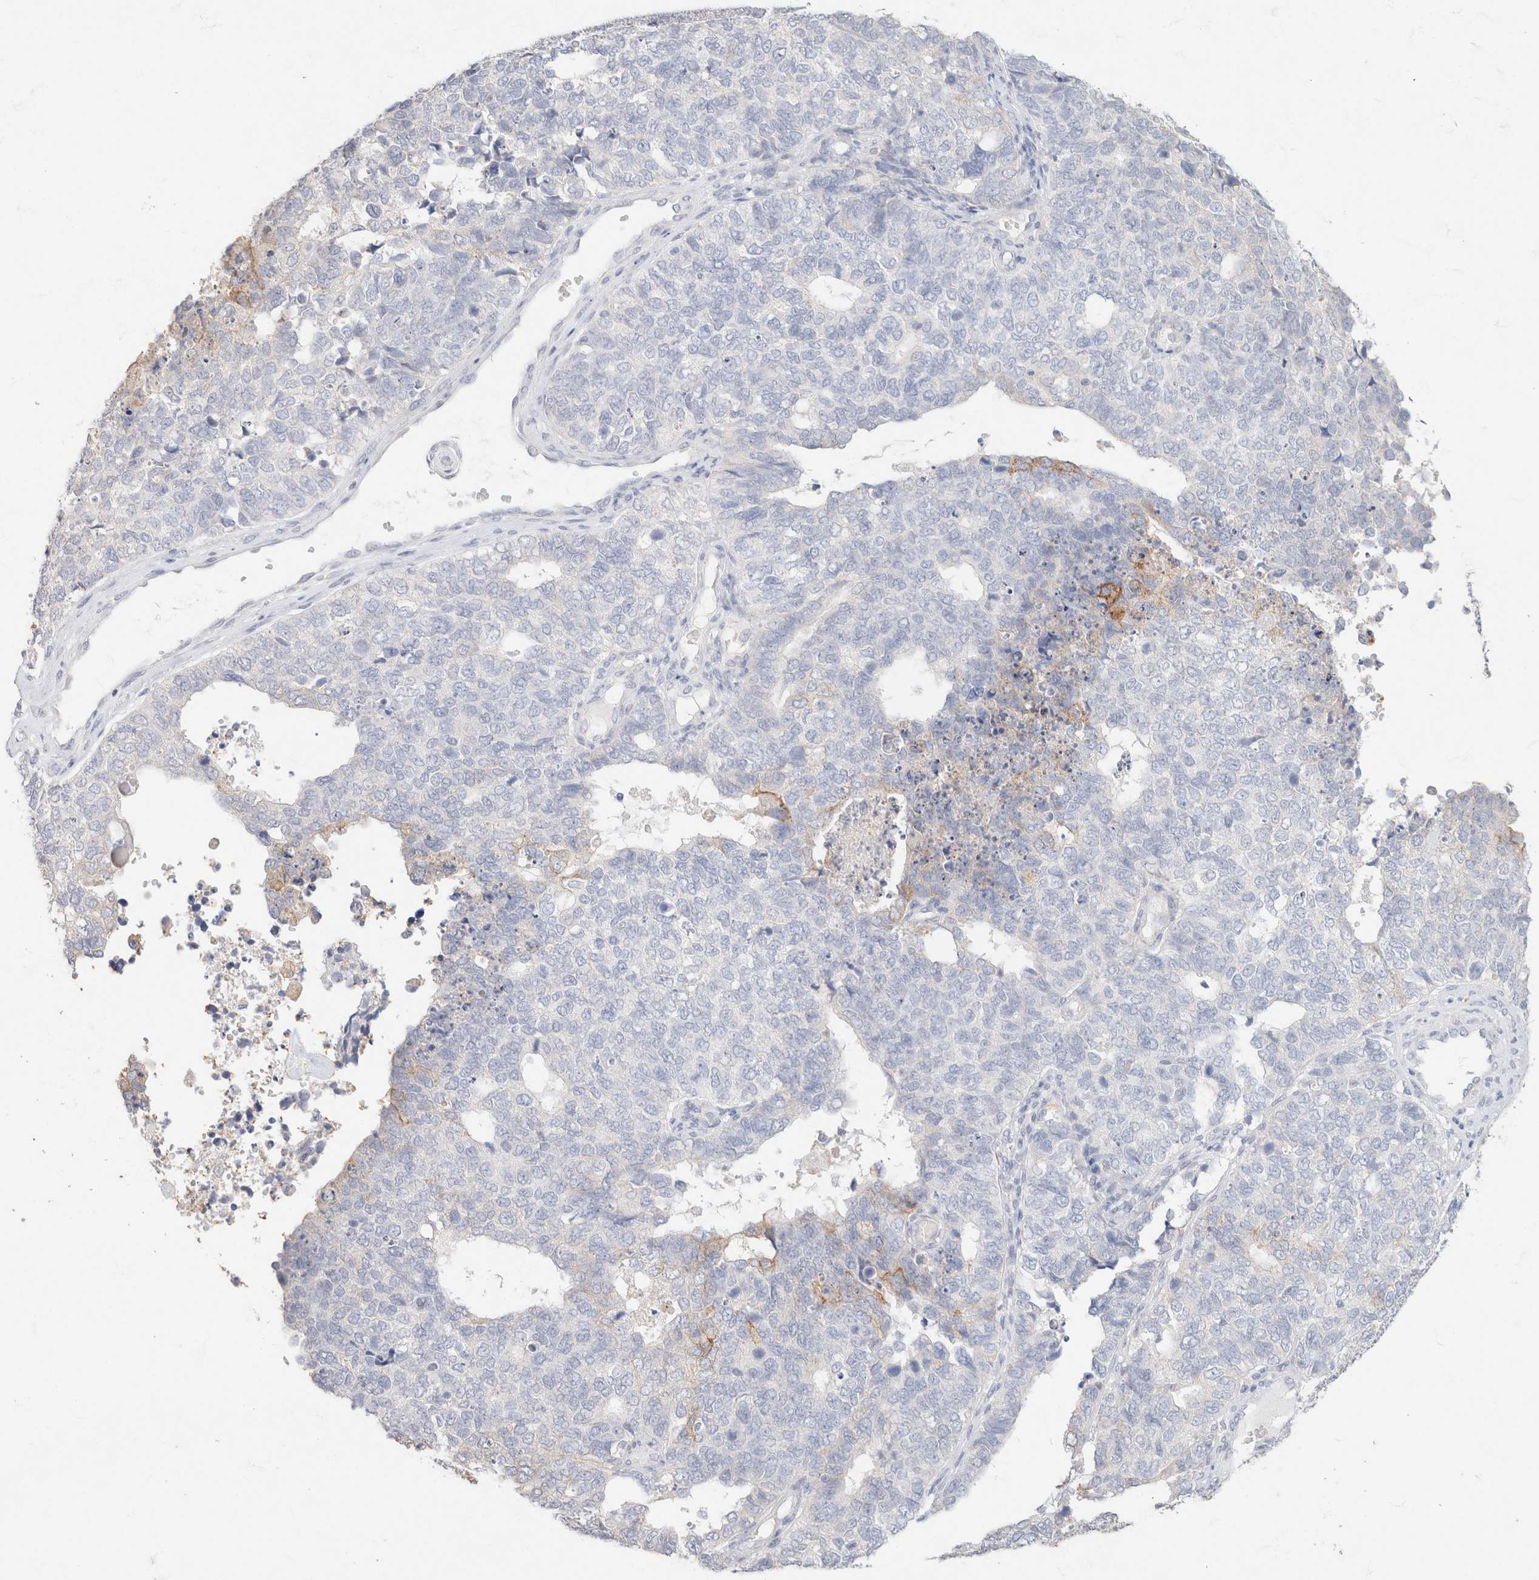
{"staining": {"intensity": "weak", "quantity": "<25%", "location": "cytoplasmic/membranous"}, "tissue": "cervical cancer", "cell_type": "Tumor cells", "image_type": "cancer", "snomed": [{"axis": "morphology", "description": "Squamous cell carcinoma, NOS"}, {"axis": "topography", "description": "Cervix"}], "caption": "The histopathology image demonstrates no staining of tumor cells in cervical squamous cell carcinoma.", "gene": "CA12", "patient": {"sex": "female", "age": 63}}